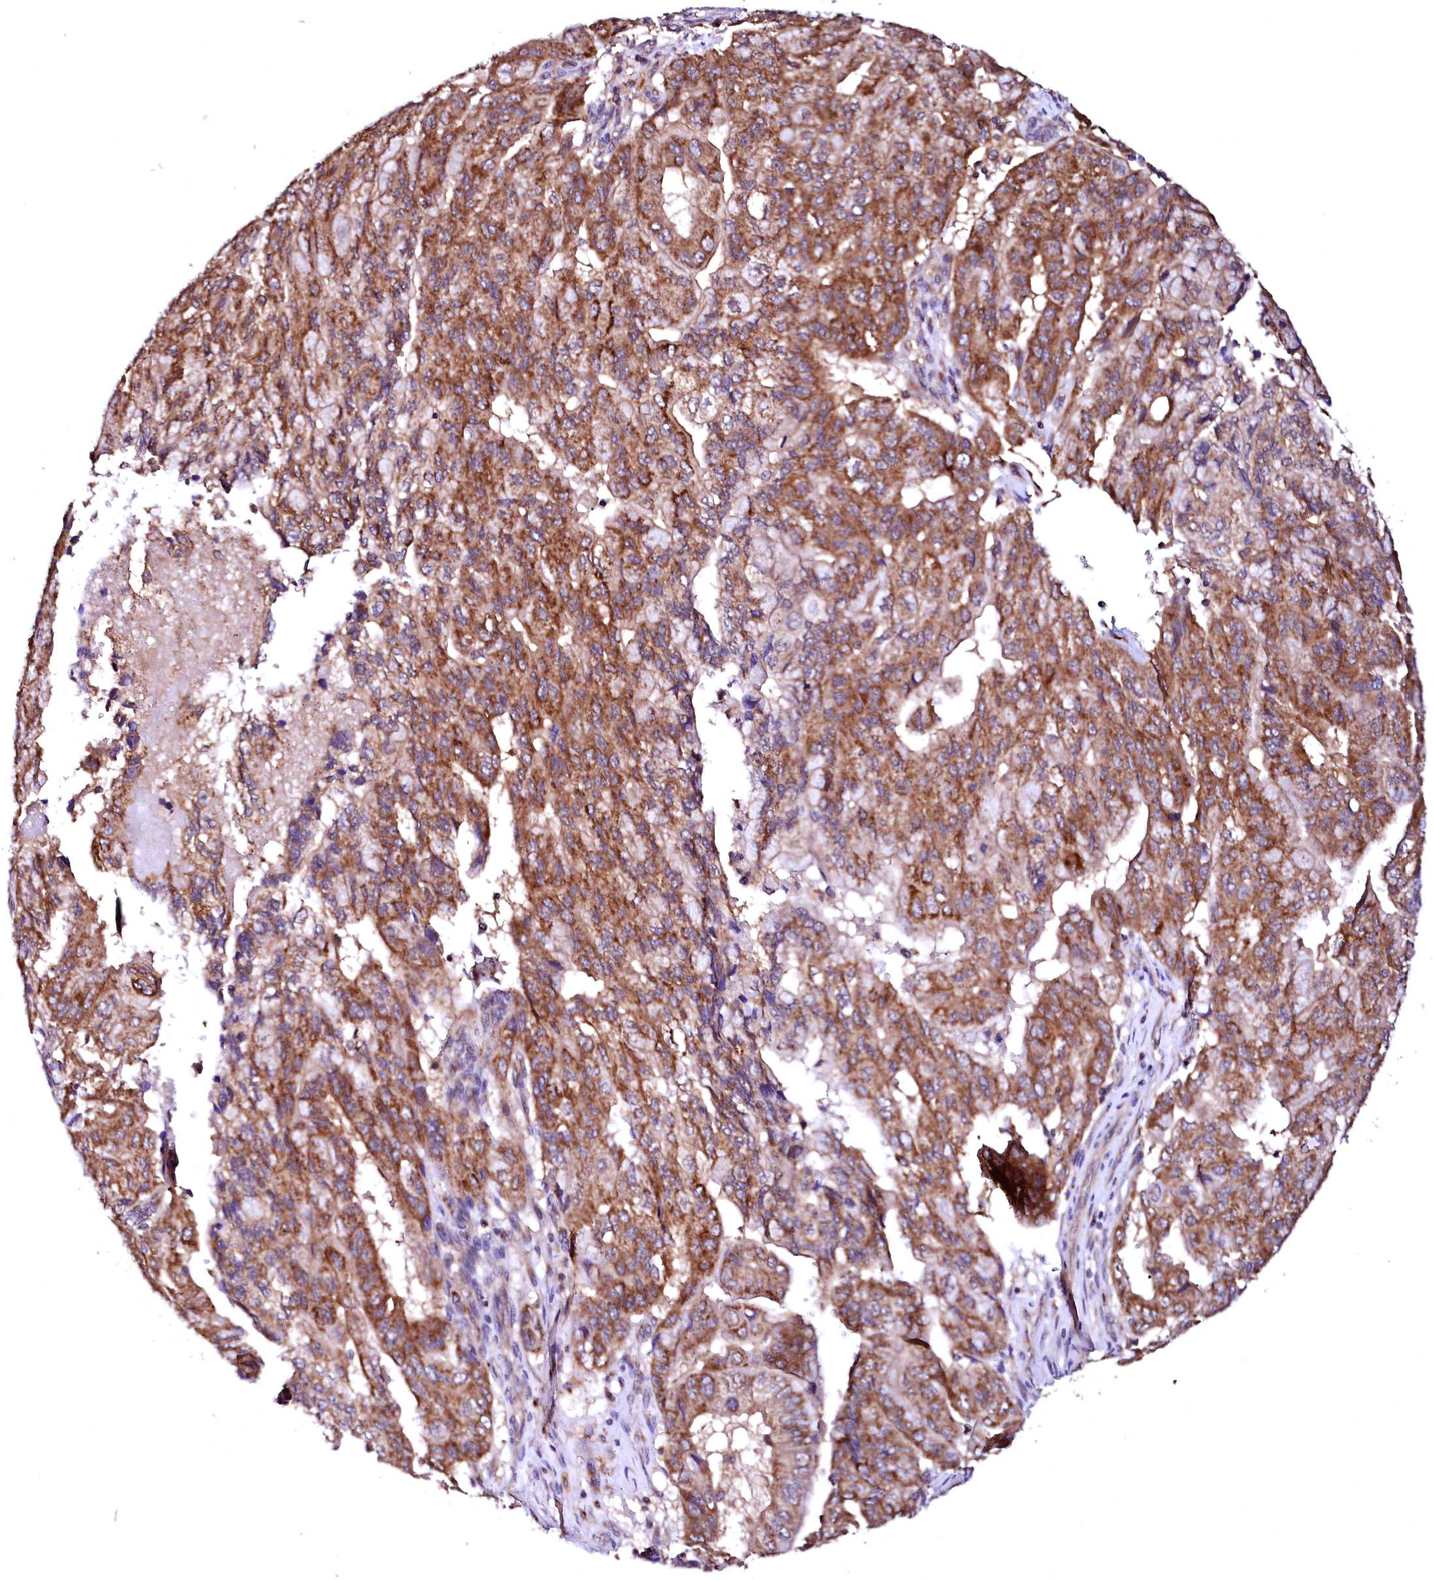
{"staining": {"intensity": "moderate", "quantity": ">75%", "location": "cytoplasmic/membranous"}, "tissue": "pancreatic cancer", "cell_type": "Tumor cells", "image_type": "cancer", "snomed": [{"axis": "morphology", "description": "Adenocarcinoma, NOS"}, {"axis": "topography", "description": "Pancreas"}], "caption": "Human pancreatic cancer stained with a brown dye demonstrates moderate cytoplasmic/membranous positive staining in approximately >75% of tumor cells.", "gene": "ST3GAL1", "patient": {"sex": "male", "age": 51}}